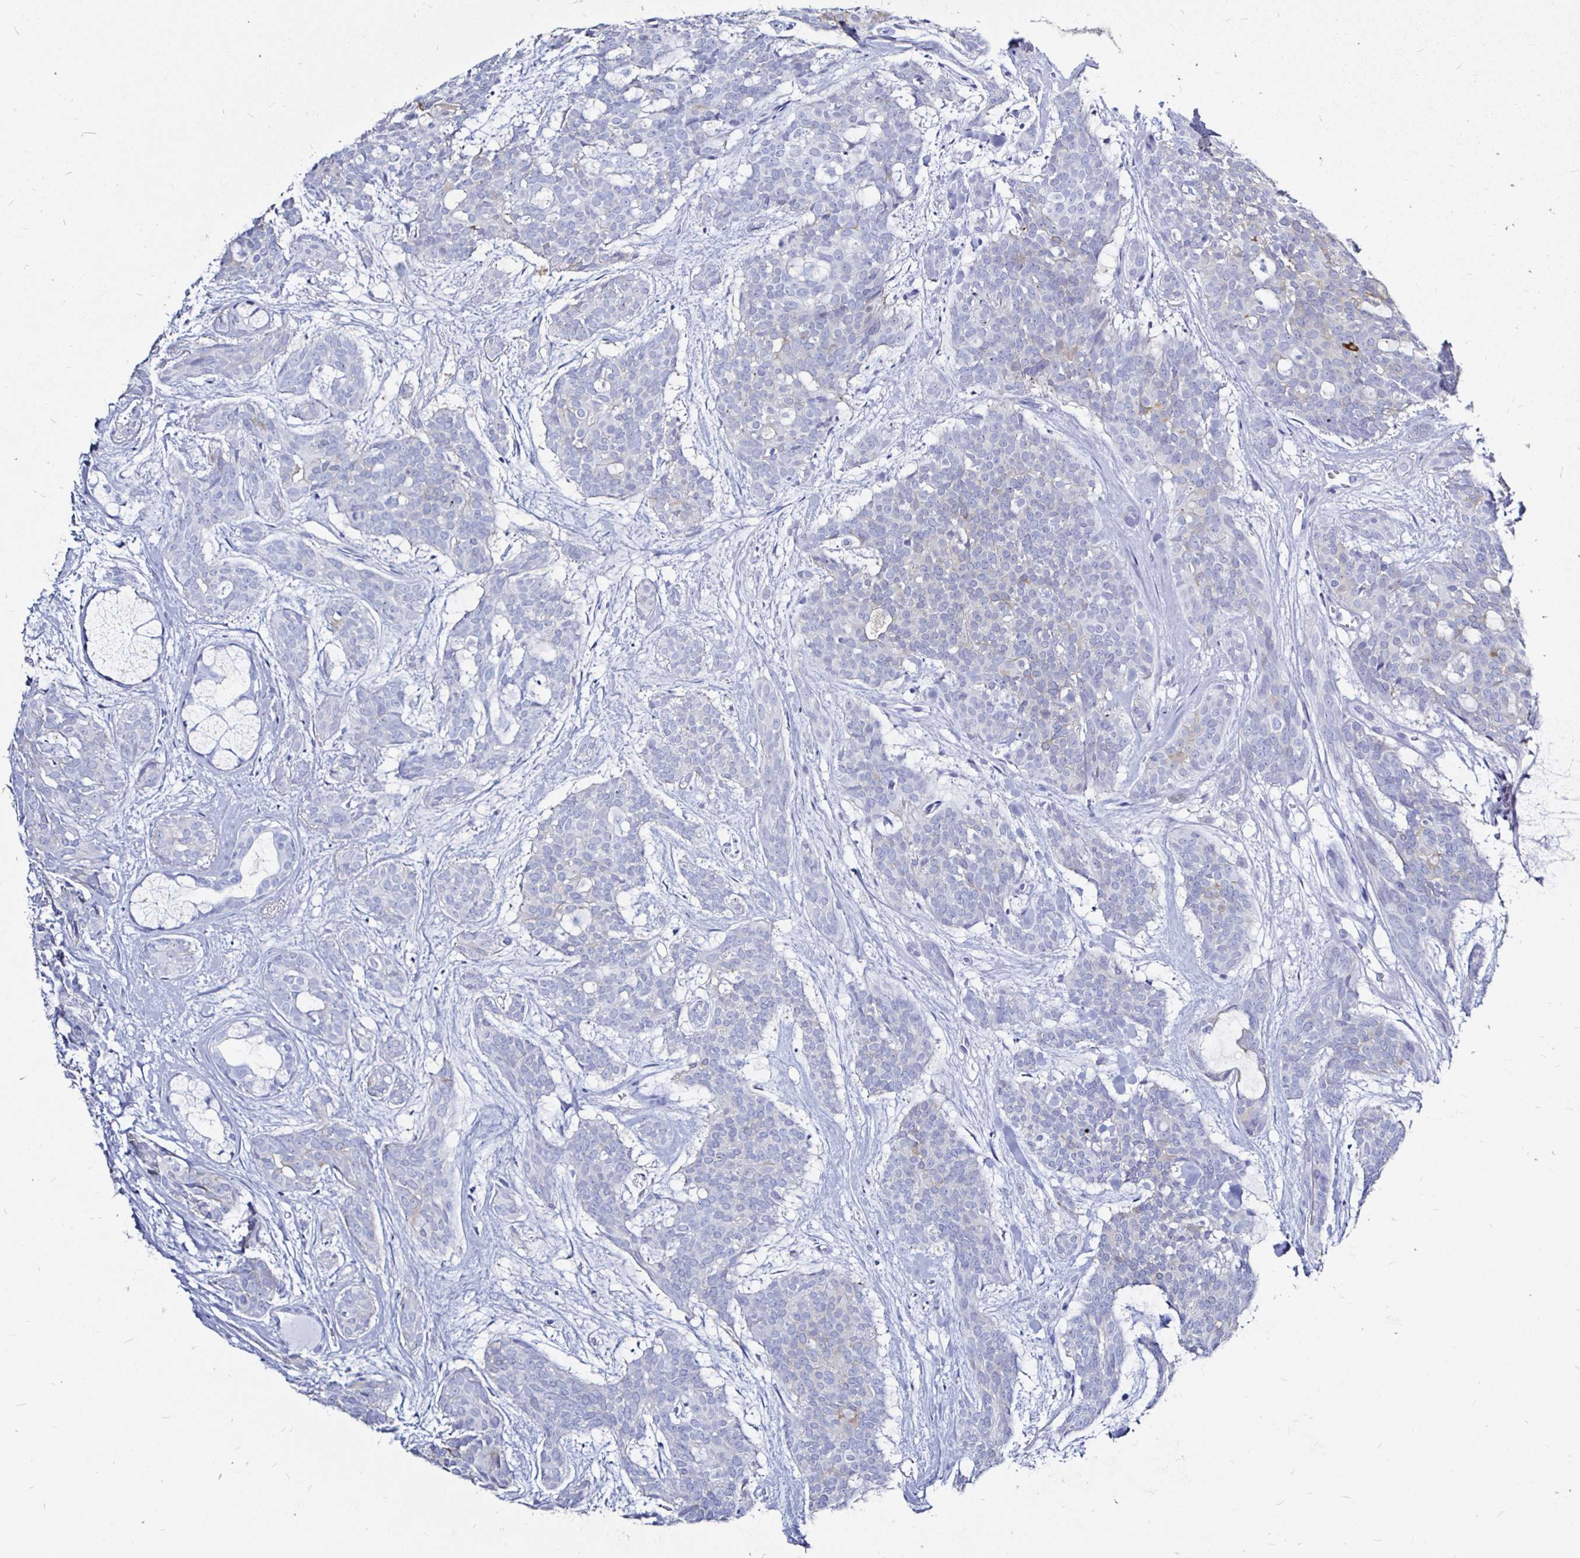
{"staining": {"intensity": "negative", "quantity": "none", "location": "none"}, "tissue": "head and neck cancer", "cell_type": "Tumor cells", "image_type": "cancer", "snomed": [{"axis": "morphology", "description": "Adenocarcinoma, NOS"}, {"axis": "topography", "description": "Head-Neck"}], "caption": "Immunohistochemistry (IHC) of head and neck cancer (adenocarcinoma) shows no expression in tumor cells.", "gene": "LUZP4", "patient": {"sex": "male", "age": 66}}